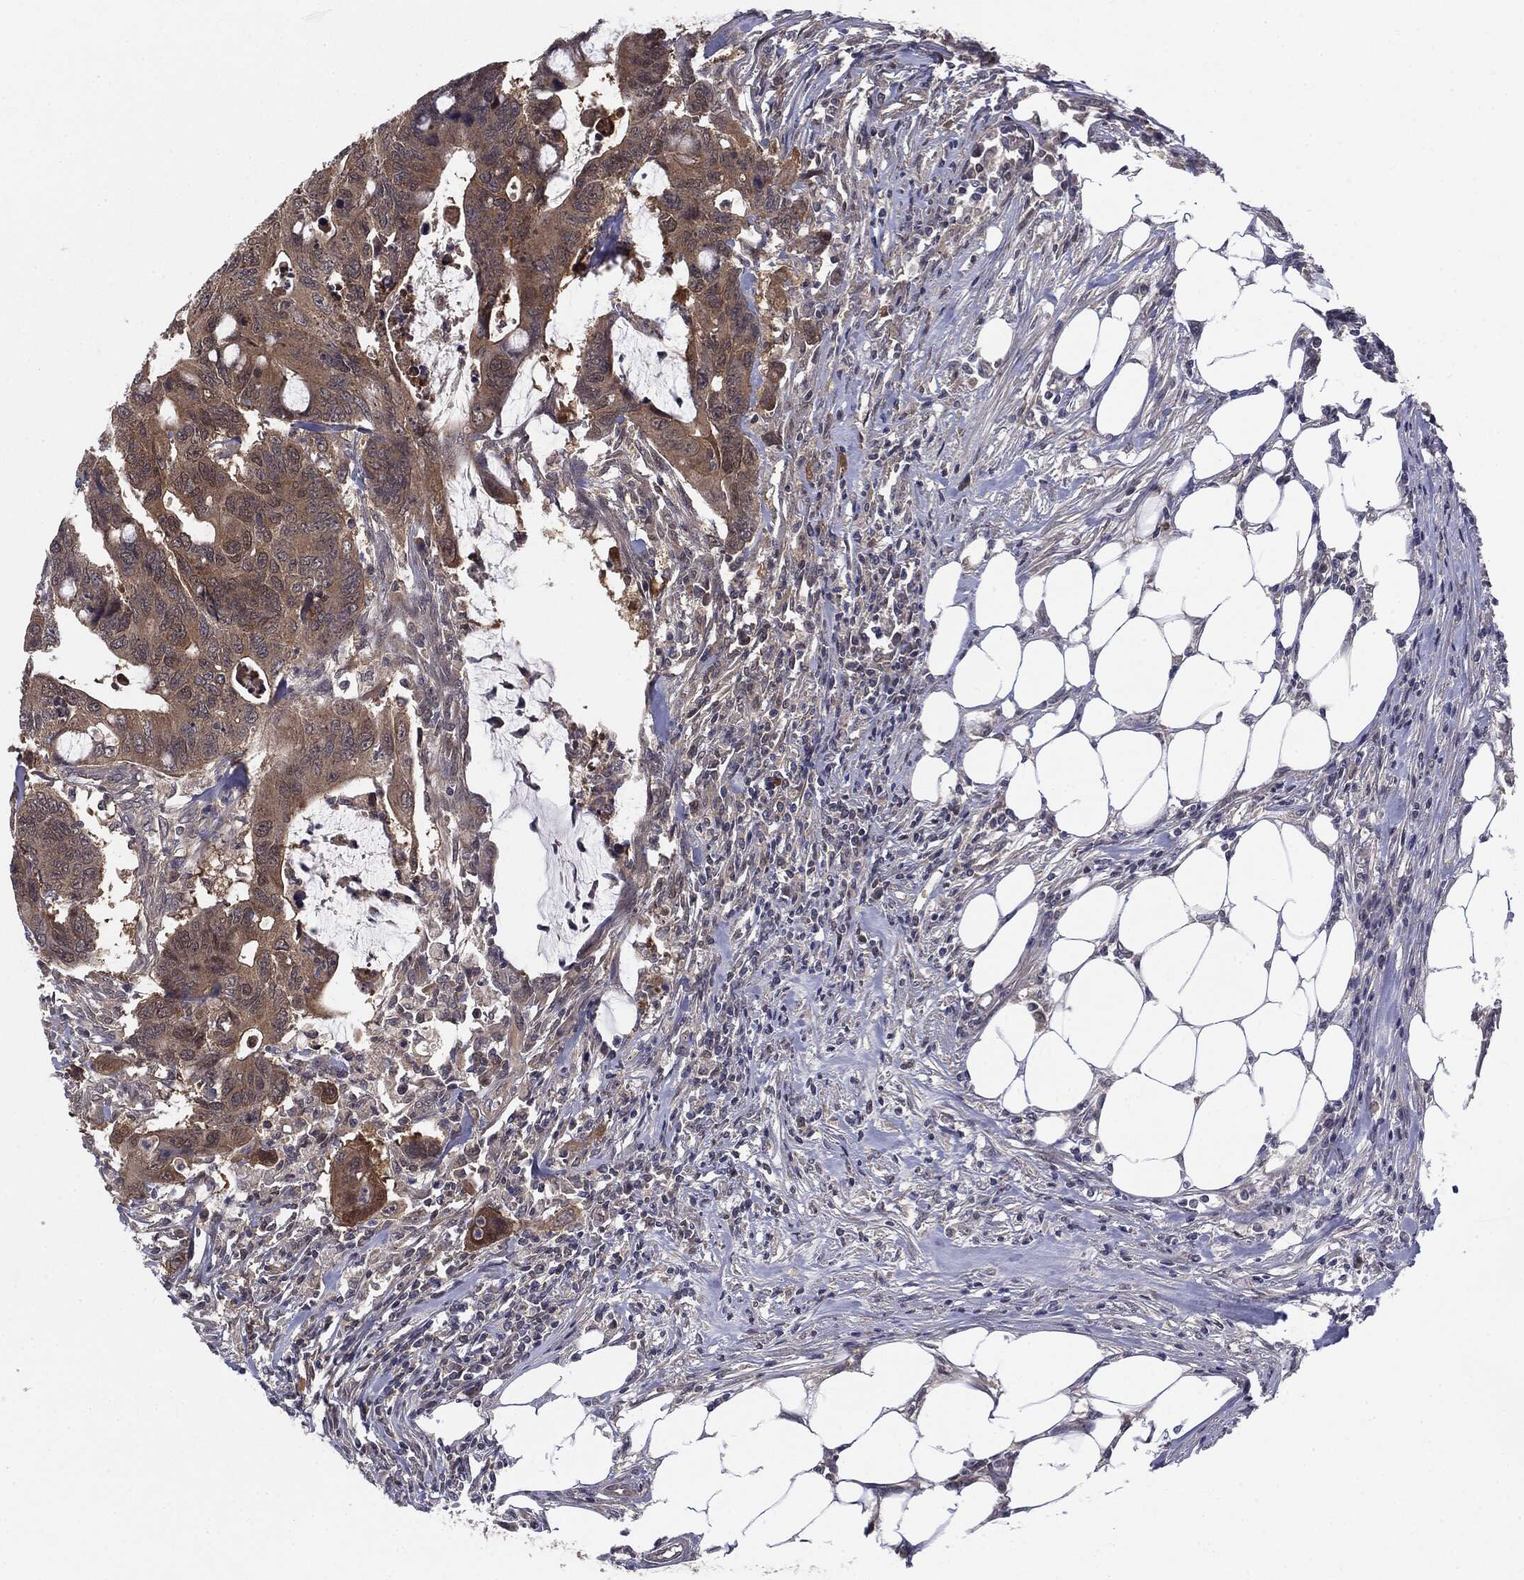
{"staining": {"intensity": "weak", "quantity": "25%-75%", "location": "cytoplasmic/membranous"}, "tissue": "colorectal cancer", "cell_type": "Tumor cells", "image_type": "cancer", "snomed": [{"axis": "morphology", "description": "Adenocarcinoma, NOS"}, {"axis": "topography", "description": "Colon"}], "caption": "Tumor cells display low levels of weak cytoplasmic/membranous staining in approximately 25%-75% of cells in adenocarcinoma (colorectal). (DAB (3,3'-diaminobenzidine) = brown stain, brightfield microscopy at high magnification).", "gene": "KRT7", "patient": {"sex": "male", "age": 71}}